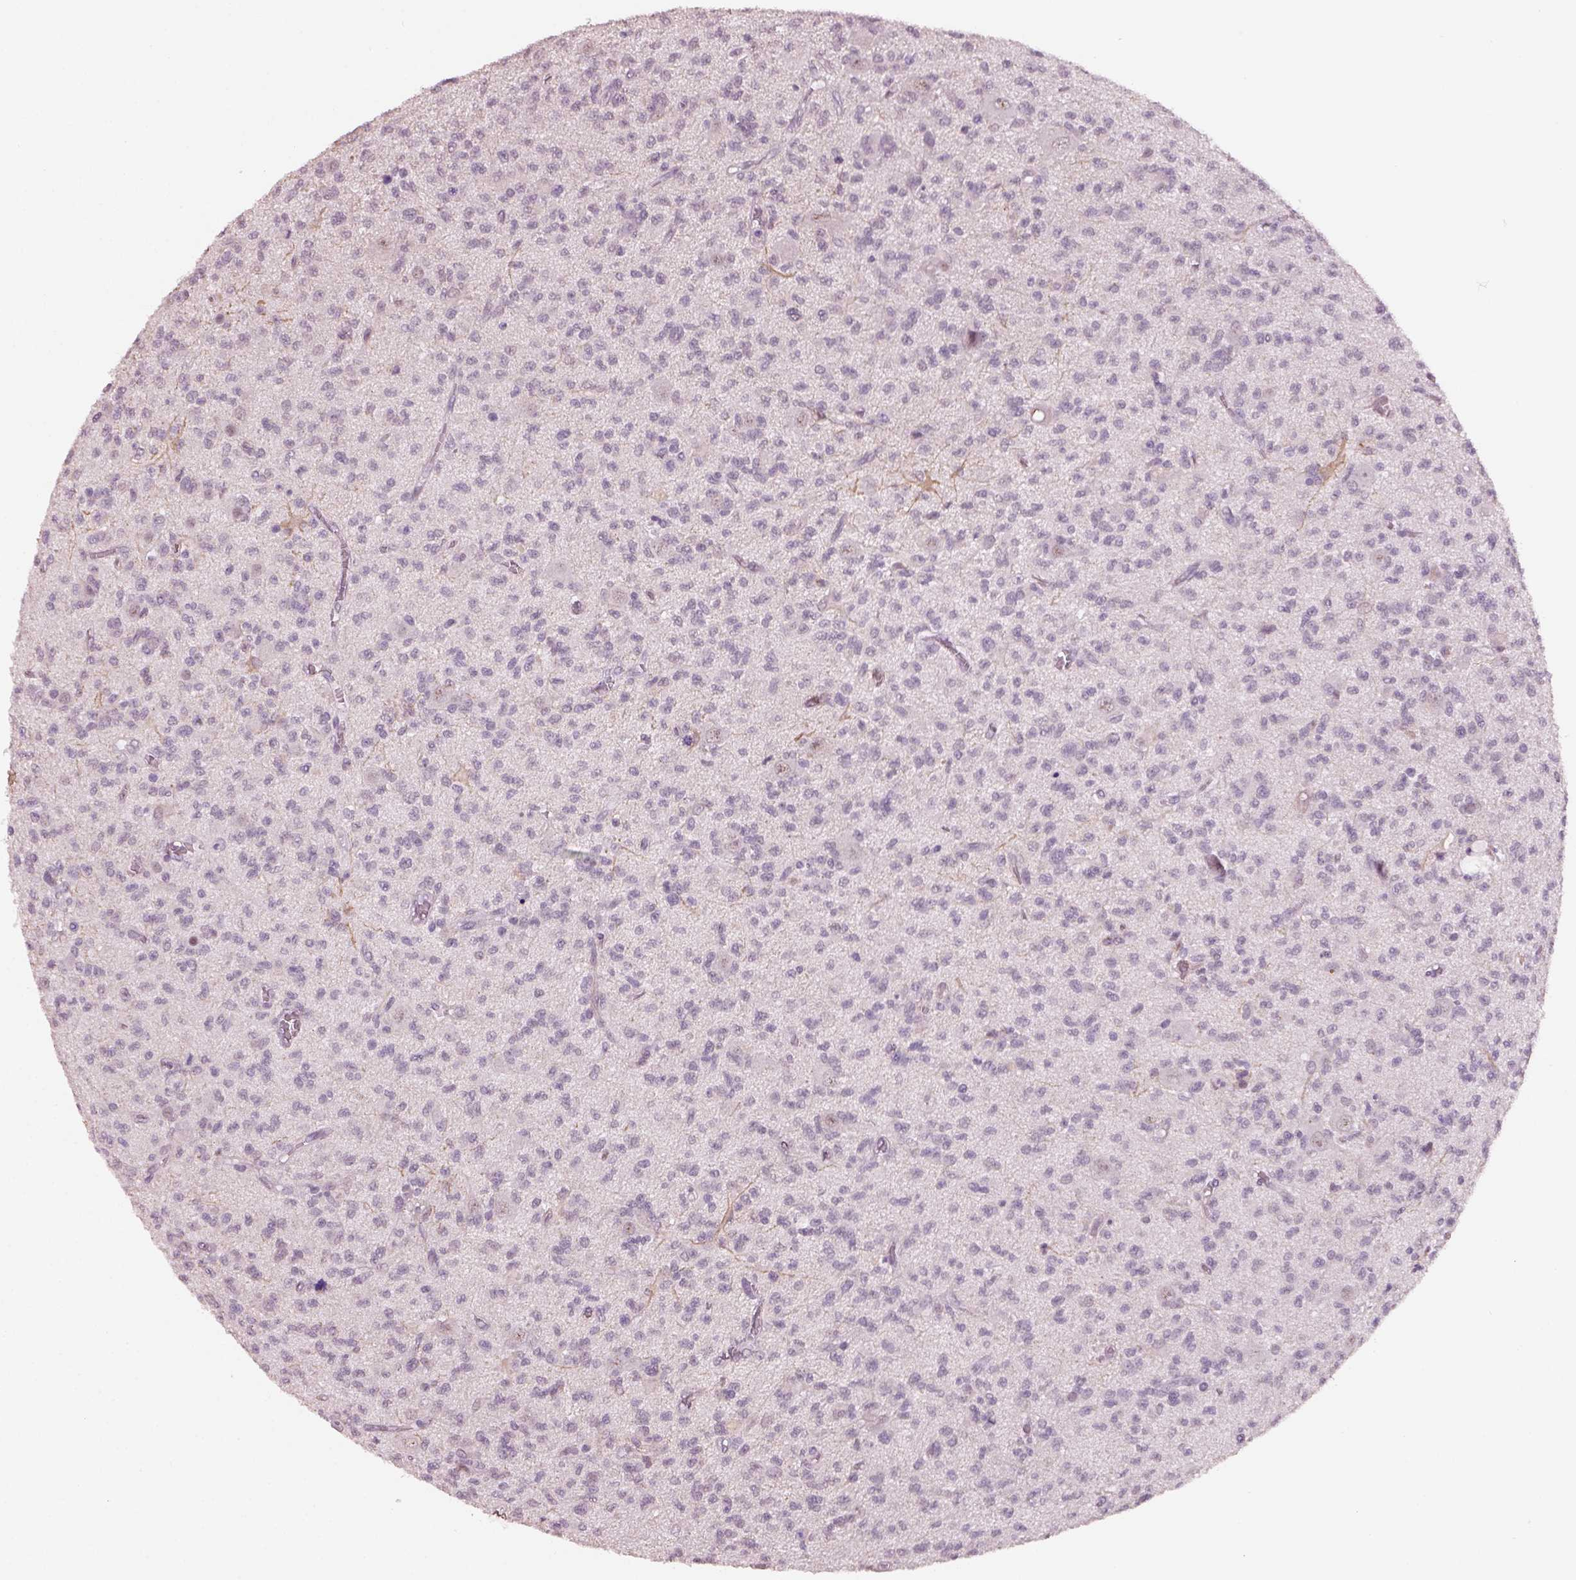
{"staining": {"intensity": "negative", "quantity": "none", "location": "none"}, "tissue": "glioma", "cell_type": "Tumor cells", "image_type": "cancer", "snomed": [{"axis": "morphology", "description": "Glioma, malignant, Low grade"}, {"axis": "topography", "description": "Brain"}], "caption": "Micrograph shows no significant protein expression in tumor cells of malignant glioma (low-grade). (DAB IHC, high magnification).", "gene": "NAT8", "patient": {"sex": "male", "age": 64}}